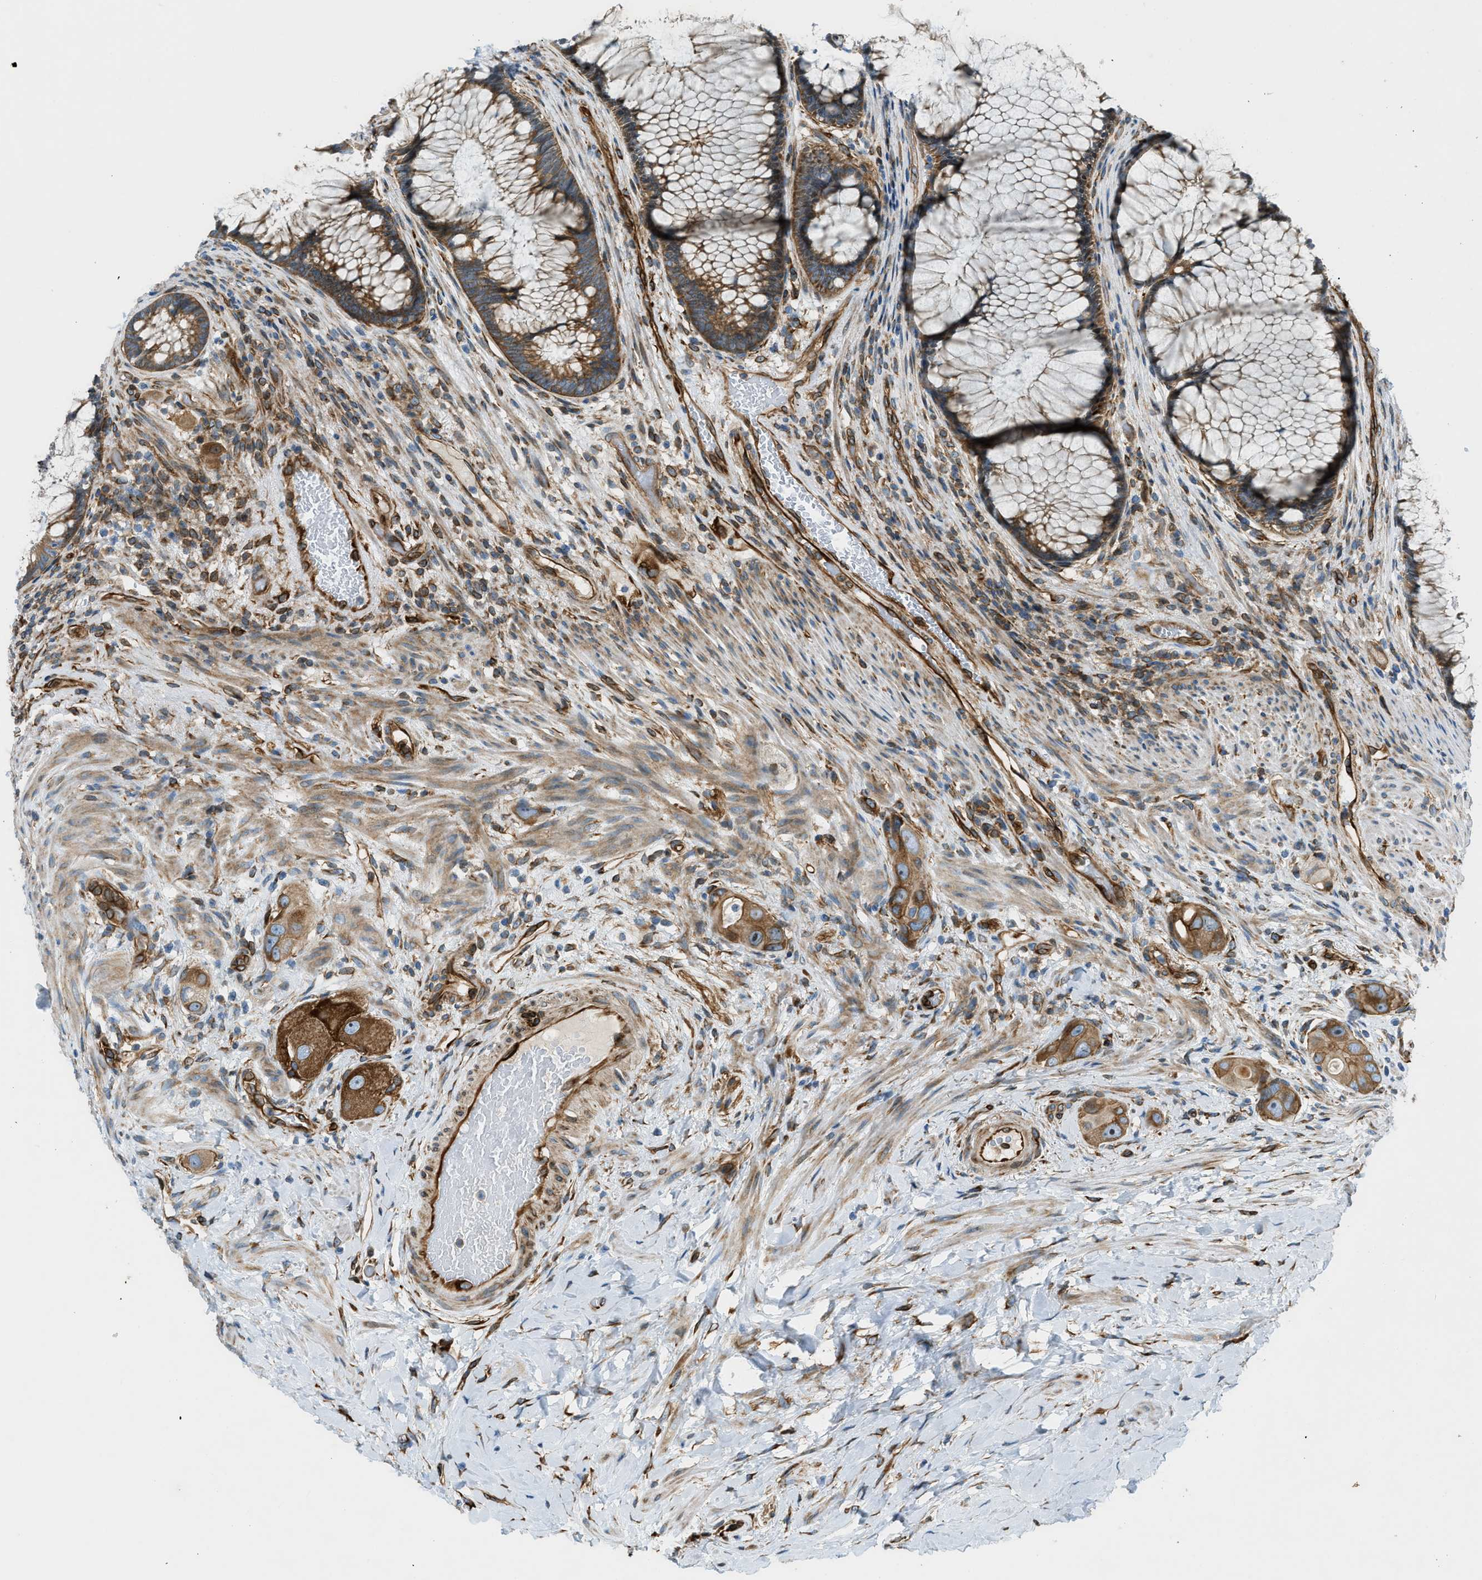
{"staining": {"intensity": "strong", "quantity": ">75%", "location": "cytoplasmic/membranous"}, "tissue": "colorectal cancer", "cell_type": "Tumor cells", "image_type": "cancer", "snomed": [{"axis": "morphology", "description": "Adenocarcinoma, NOS"}, {"axis": "topography", "description": "Rectum"}], "caption": "The image displays staining of colorectal adenocarcinoma, revealing strong cytoplasmic/membranous protein staining (brown color) within tumor cells.", "gene": "DMAC1", "patient": {"sex": "male", "age": 51}}